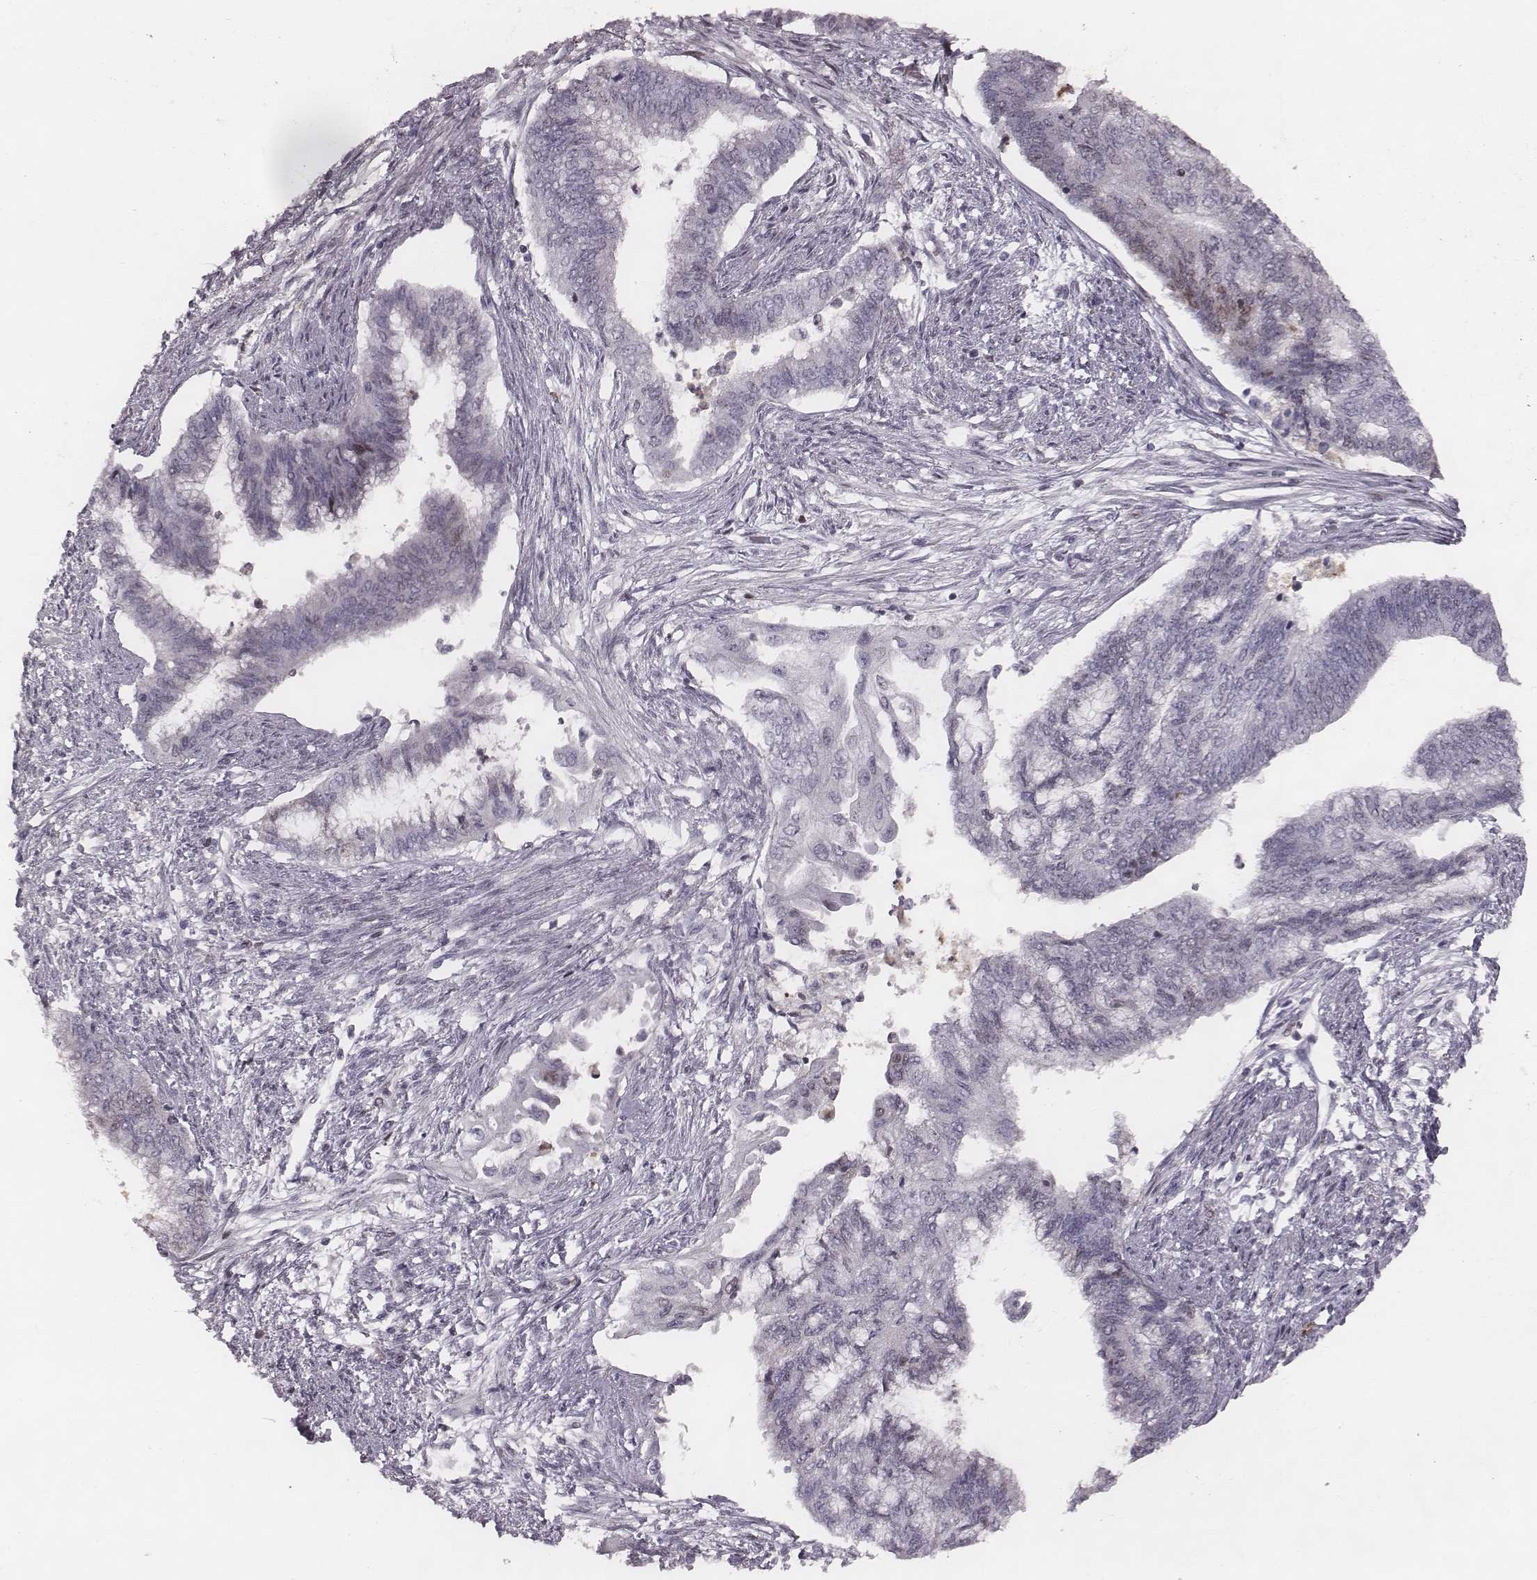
{"staining": {"intensity": "moderate", "quantity": "<25%", "location": "nuclear"}, "tissue": "endometrial cancer", "cell_type": "Tumor cells", "image_type": "cancer", "snomed": [{"axis": "morphology", "description": "Adenocarcinoma, NOS"}, {"axis": "topography", "description": "Endometrium"}], "caption": "Adenocarcinoma (endometrial) stained with a brown dye displays moderate nuclear positive expression in approximately <25% of tumor cells.", "gene": "NDC1", "patient": {"sex": "female", "age": 65}}